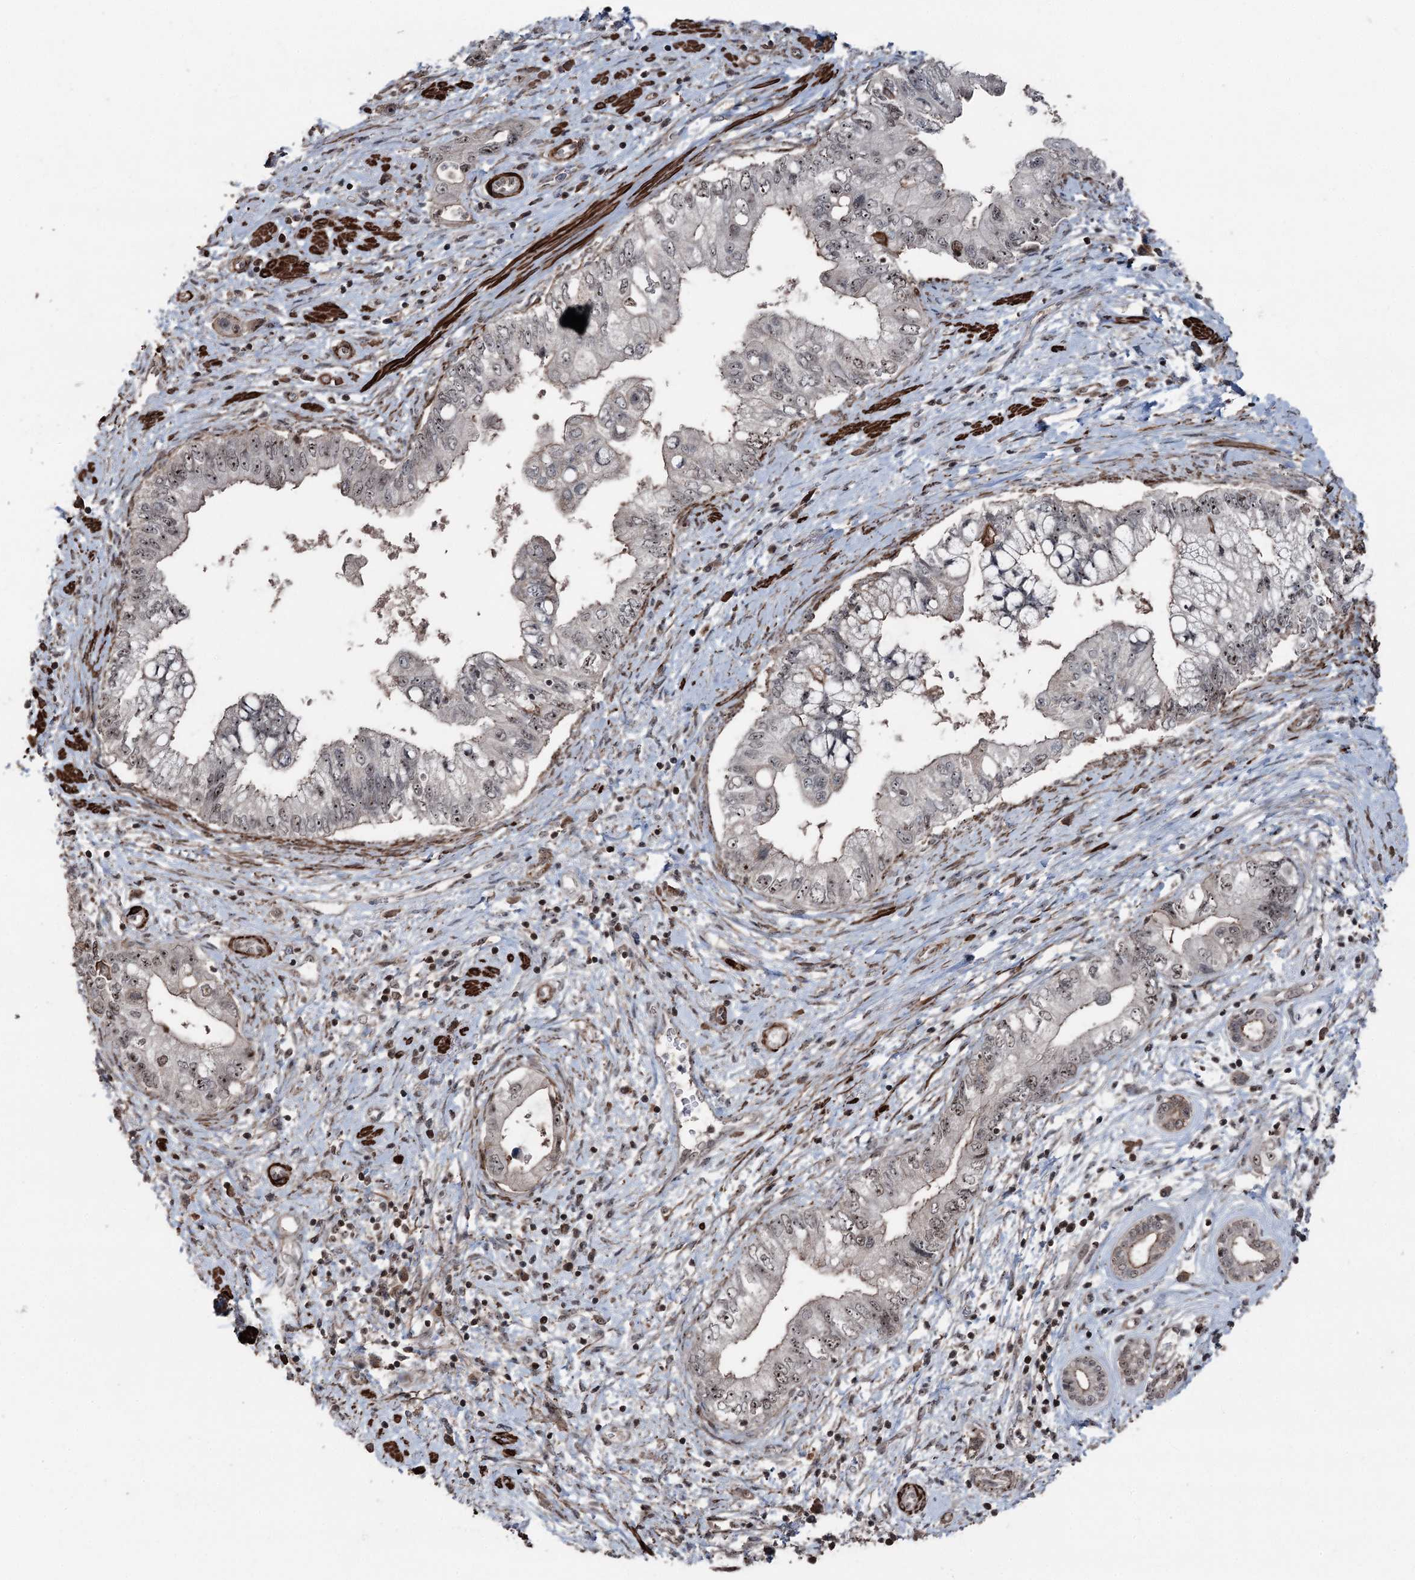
{"staining": {"intensity": "weak", "quantity": "25%-75%", "location": "nuclear"}, "tissue": "pancreatic cancer", "cell_type": "Tumor cells", "image_type": "cancer", "snomed": [{"axis": "morphology", "description": "Adenocarcinoma, NOS"}, {"axis": "topography", "description": "Pancreas"}], "caption": "A brown stain labels weak nuclear positivity of a protein in human pancreatic adenocarcinoma tumor cells. (DAB IHC with brightfield microscopy, high magnification).", "gene": "CCDC82", "patient": {"sex": "female", "age": 73}}